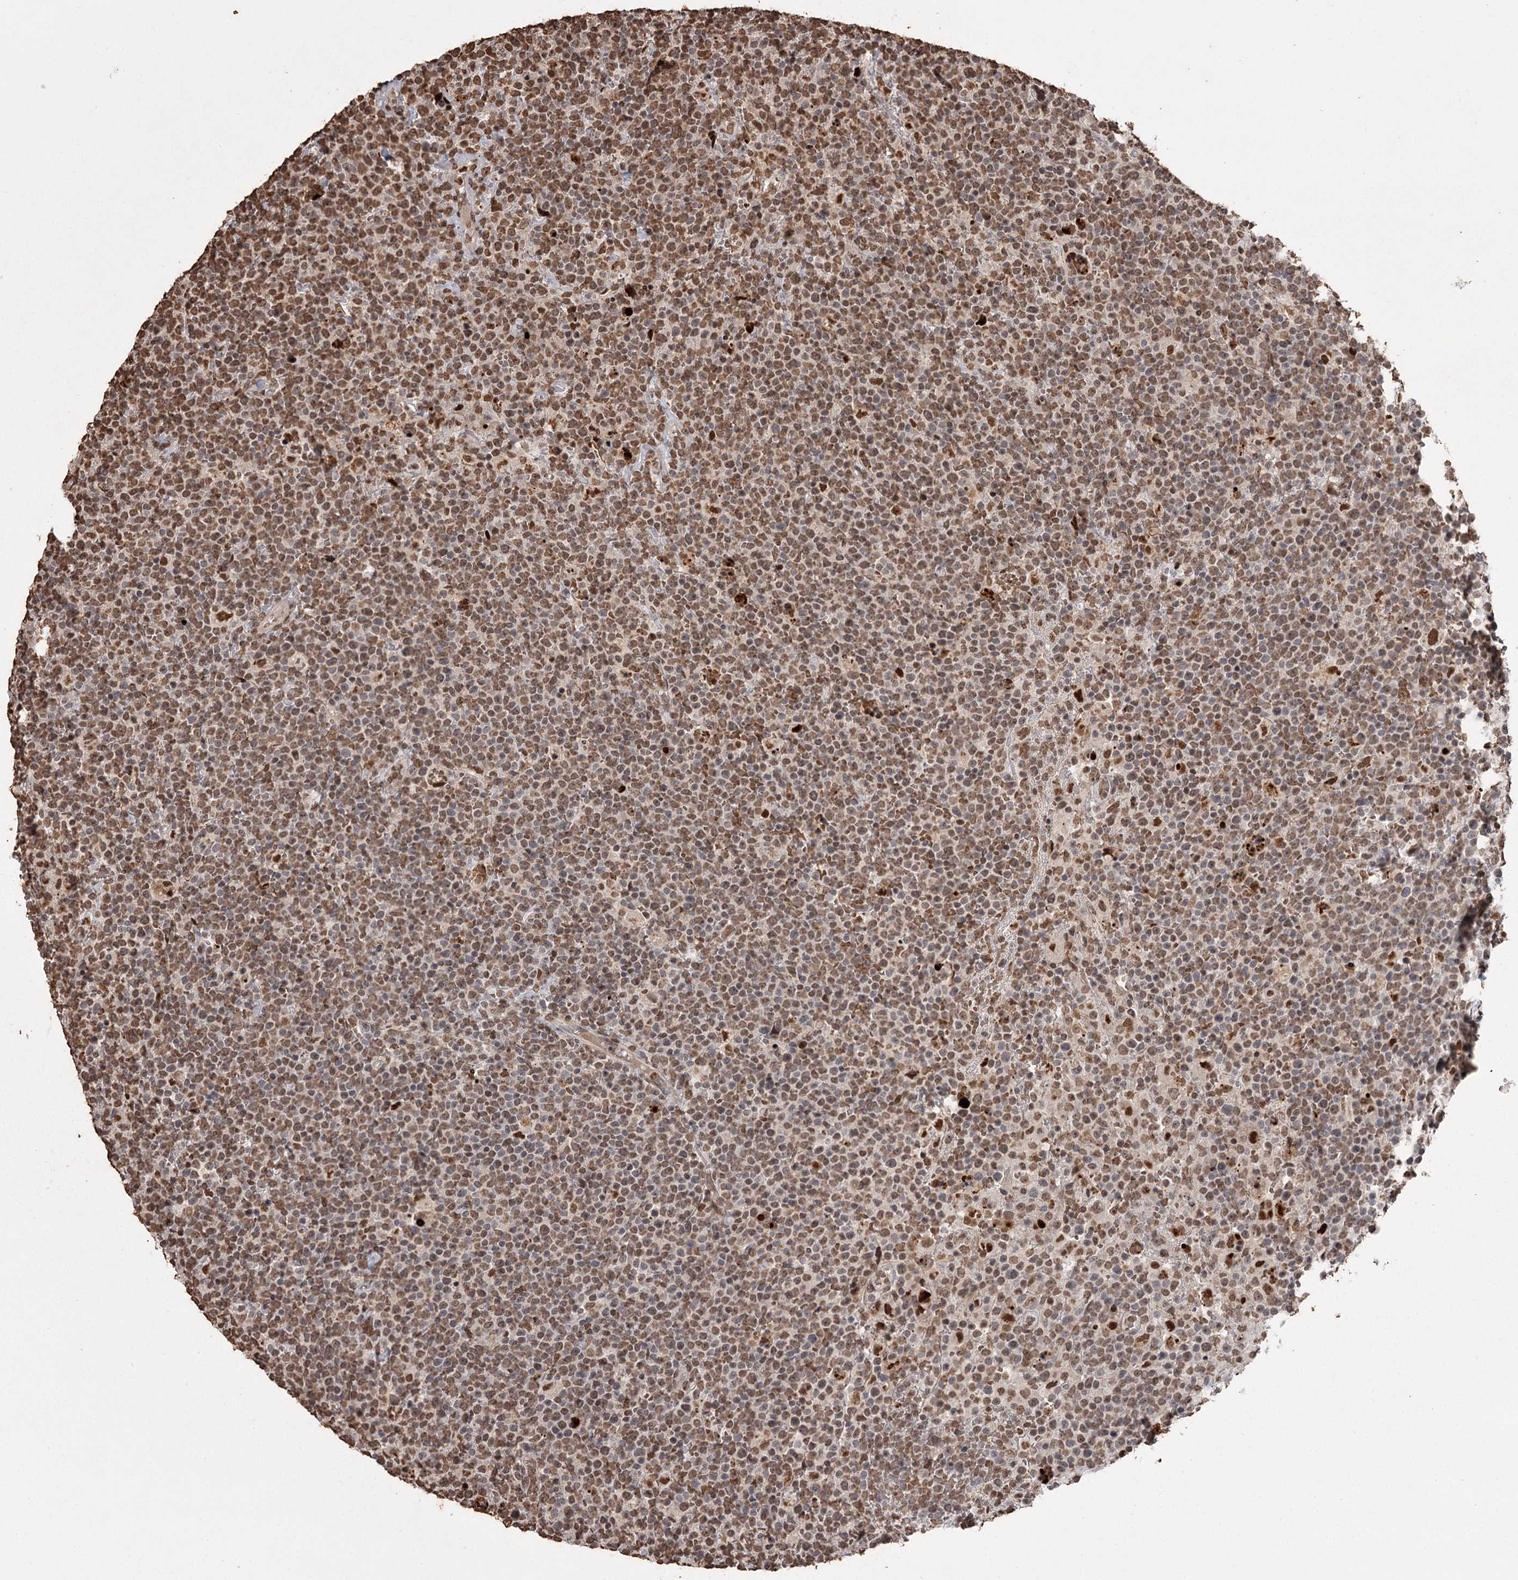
{"staining": {"intensity": "strong", "quantity": ">75%", "location": "nuclear"}, "tissue": "lymphoma", "cell_type": "Tumor cells", "image_type": "cancer", "snomed": [{"axis": "morphology", "description": "Malignant lymphoma, non-Hodgkin's type, High grade"}, {"axis": "topography", "description": "Lymph node"}], "caption": "Immunohistochemistry staining of malignant lymphoma, non-Hodgkin's type (high-grade), which shows high levels of strong nuclear positivity in approximately >75% of tumor cells indicating strong nuclear protein staining. The staining was performed using DAB (3,3'-diaminobenzidine) (brown) for protein detection and nuclei were counterstained in hematoxylin (blue).", "gene": "THYN1", "patient": {"sex": "male", "age": 61}}